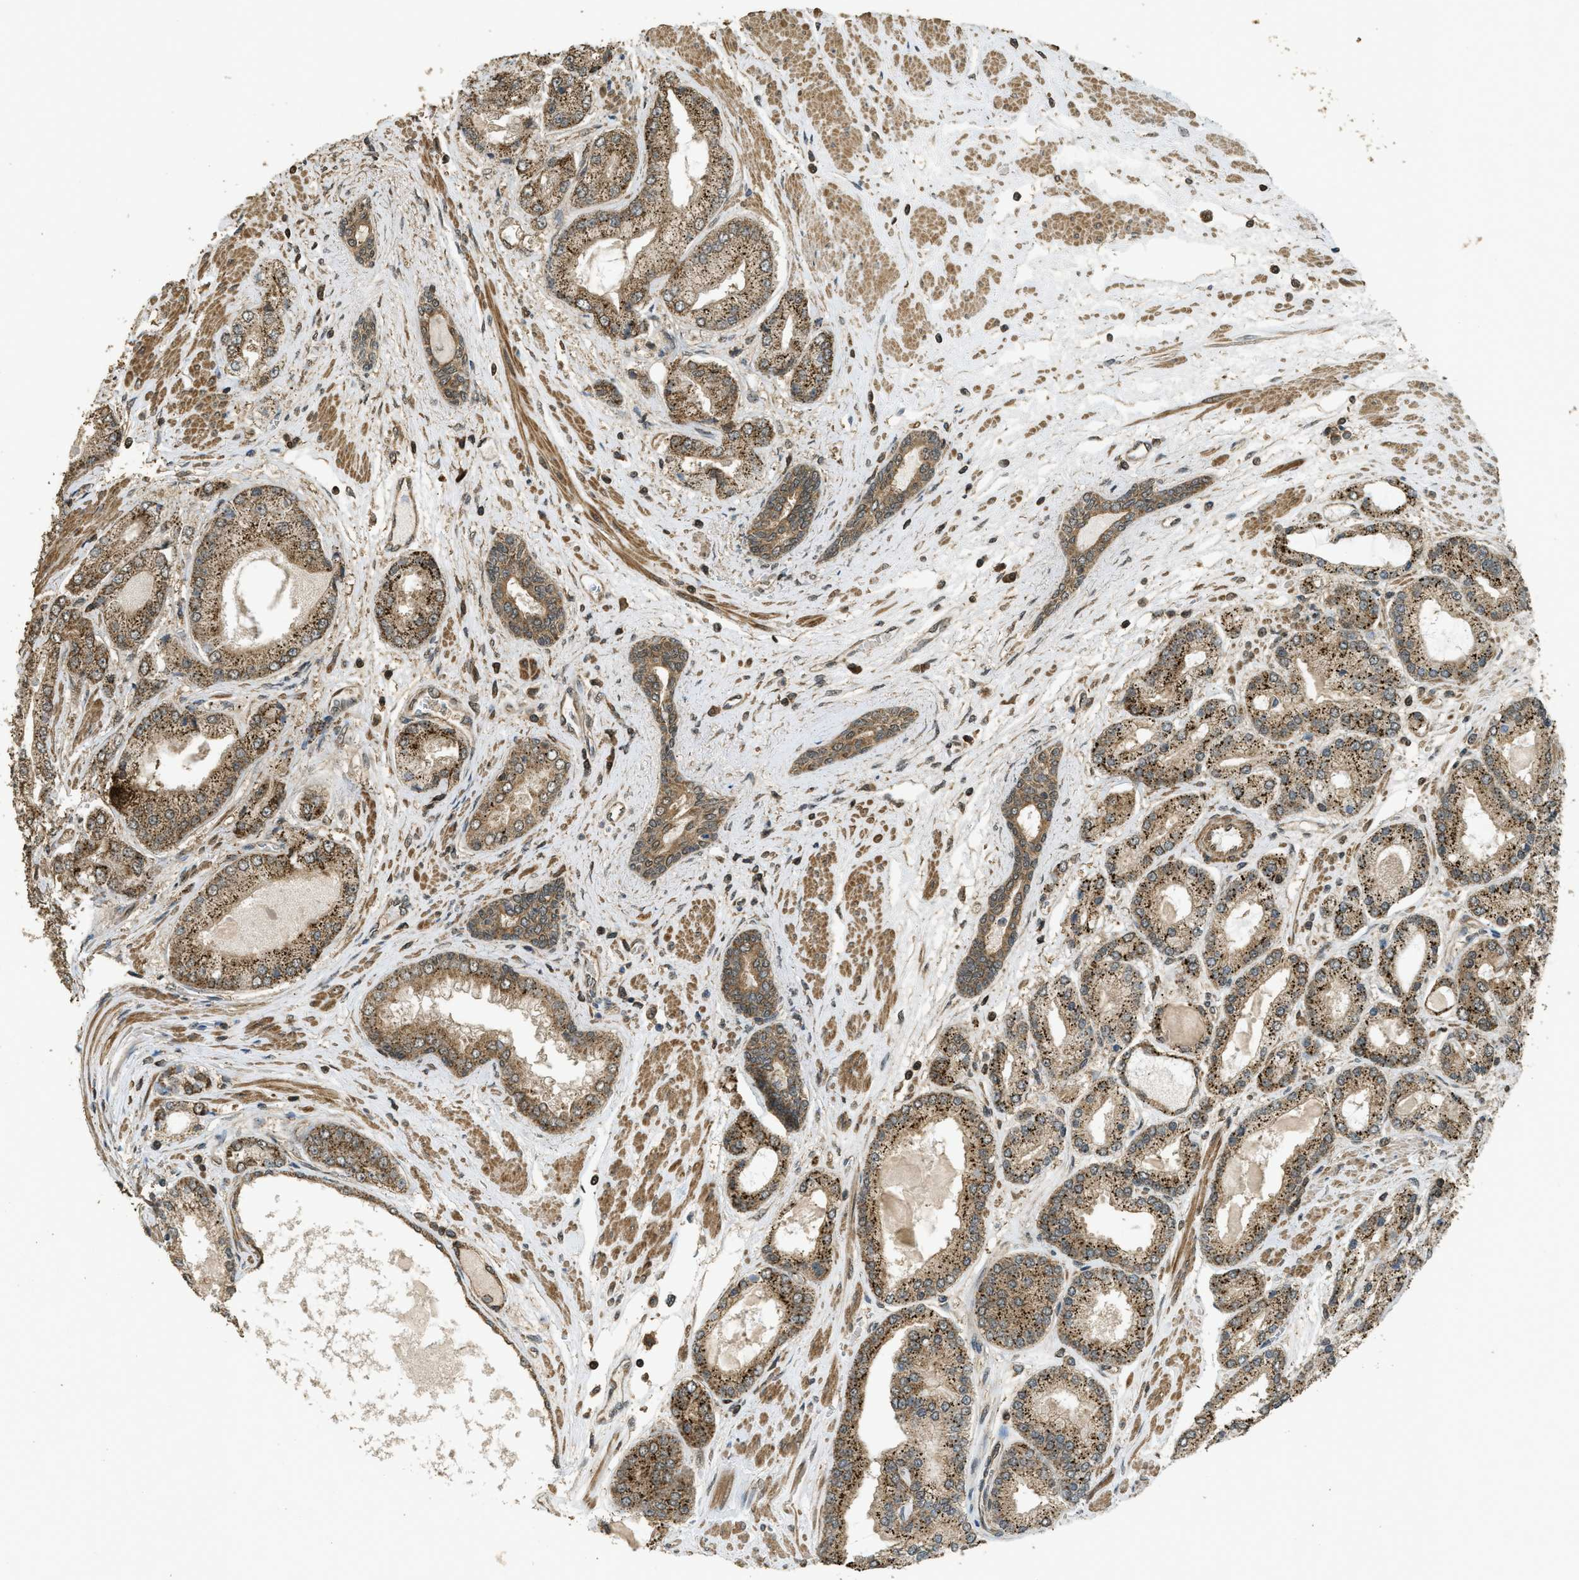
{"staining": {"intensity": "strong", "quantity": ">75%", "location": "cytoplasmic/membranous"}, "tissue": "prostate cancer", "cell_type": "Tumor cells", "image_type": "cancer", "snomed": [{"axis": "morphology", "description": "Adenocarcinoma, High grade"}, {"axis": "topography", "description": "Prostate"}], "caption": "The image displays staining of prostate cancer, revealing strong cytoplasmic/membranous protein staining (brown color) within tumor cells.", "gene": "CTPS1", "patient": {"sex": "male", "age": 59}}